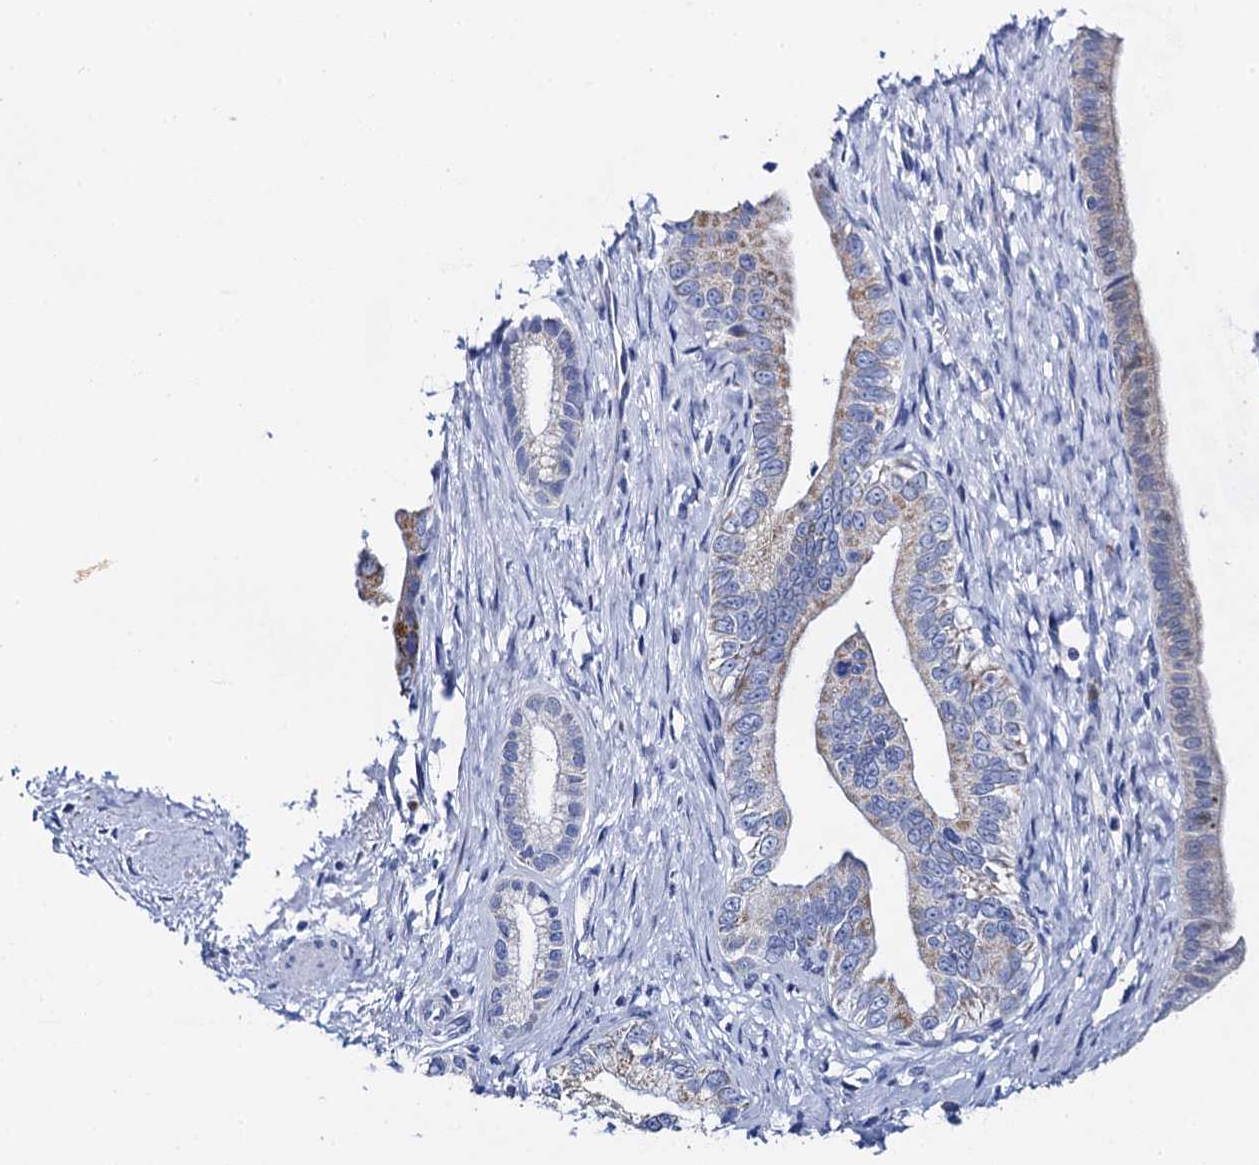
{"staining": {"intensity": "weak", "quantity": "<25%", "location": "cytoplasmic/membranous"}, "tissue": "pancreatic cancer", "cell_type": "Tumor cells", "image_type": "cancer", "snomed": [{"axis": "morphology", "description": "Adenocarcinoma, NOS"}, {"axis": "topography", "description": "Pancreas"}], "caption": "Tumor cells are negative for brown protein staining in pancreatic adenocarcinoma.", "gene": "ACADSB", "patient": {"sex": "female", "age": 55}}